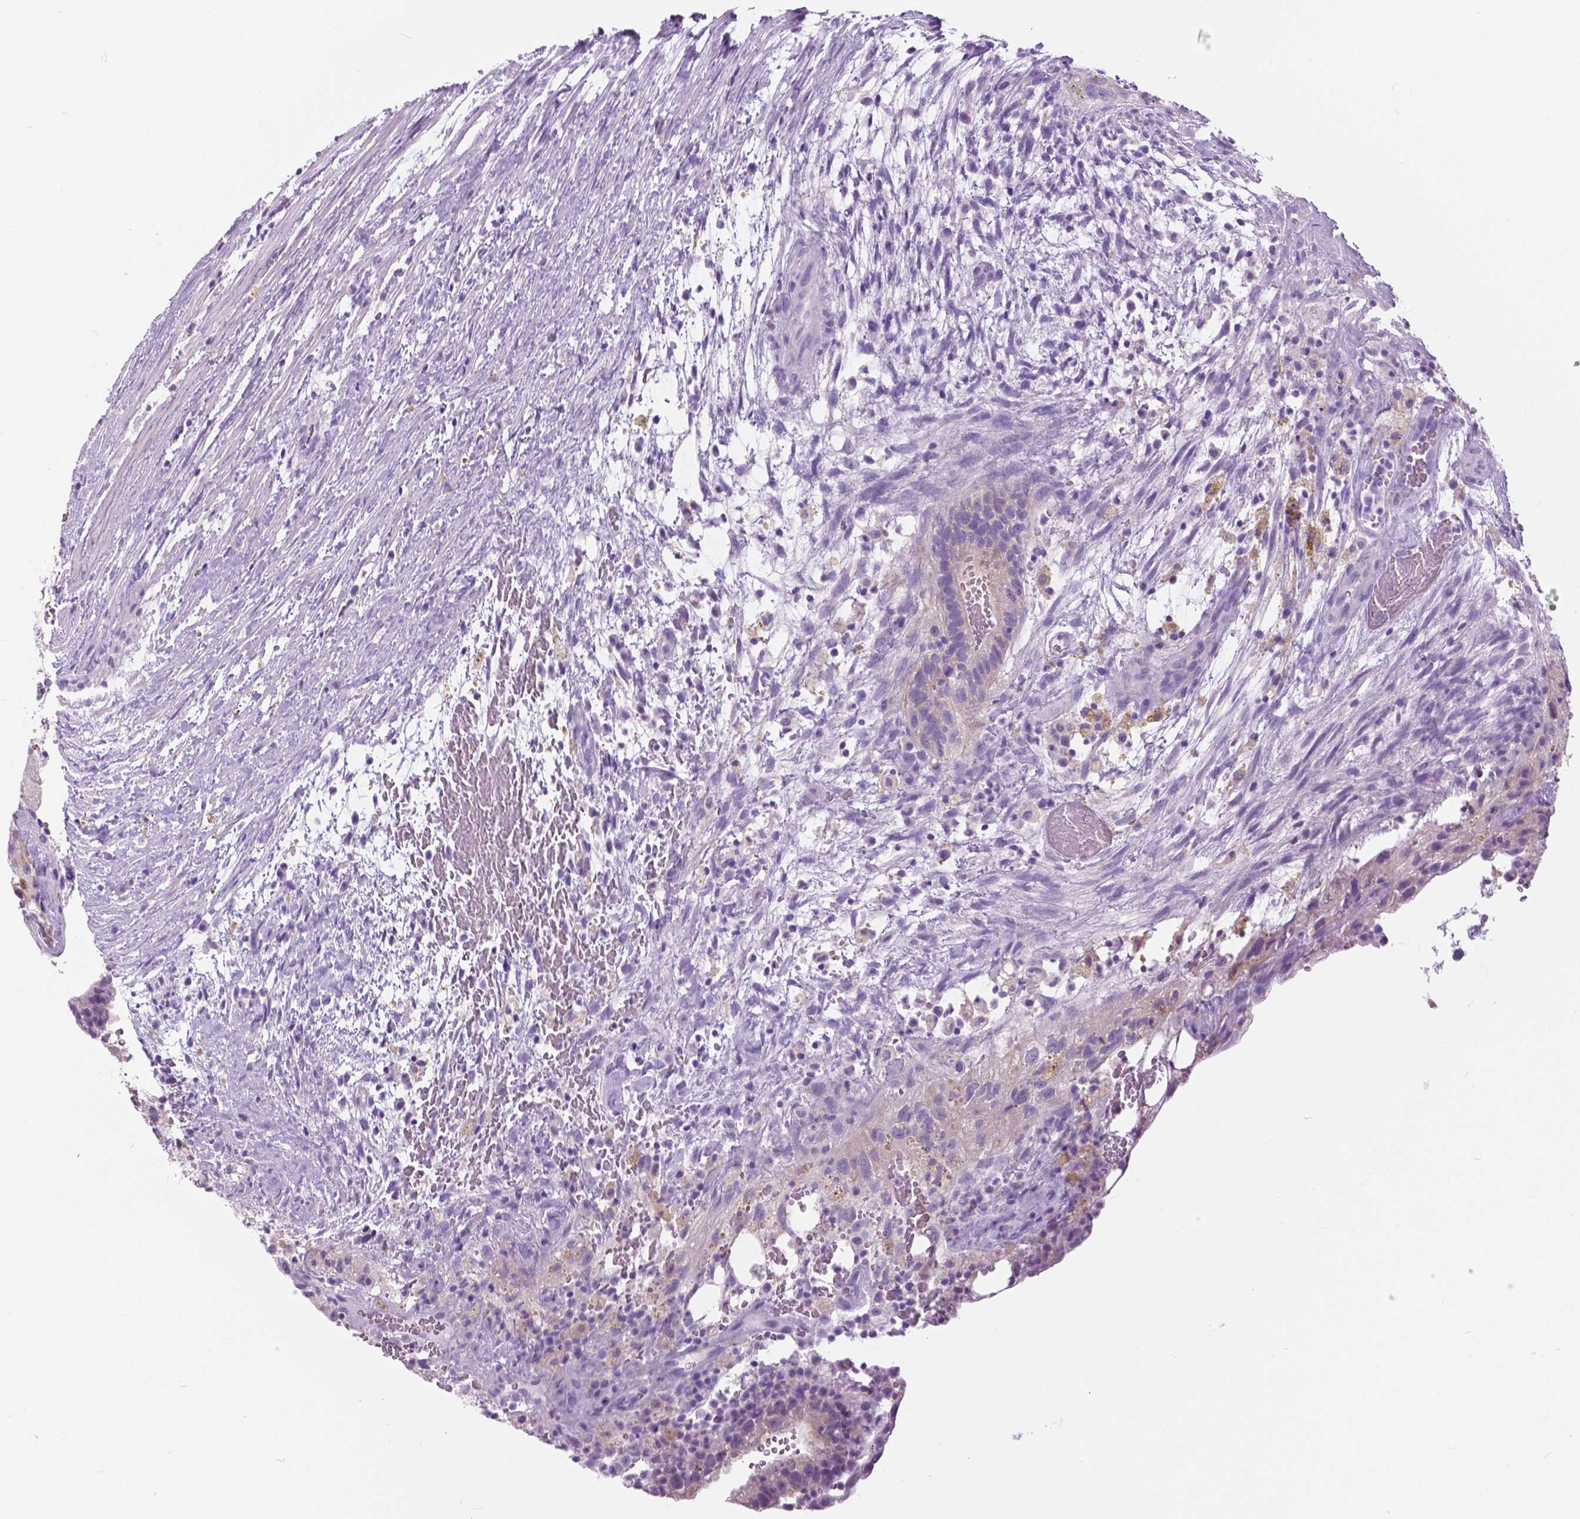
{"staining": {"intensity": "negative", "quantity": "none", "location": "none"}, "tissue": "testis cancer", "cell_type": "Tumor cells", "image_type": "cancer", "snomed": [{"axis": "morphology", "description": "Normal tissue, NOS"}, {"axis": "morphology", "description": "Carcinoma, Embryonal, NOS"}, {"axis": "topography", "description": "Testis"}], "caption": "Immunohistochemistry micrograph of neoplastic tissue: testis embryonal carcinoma stained with DAB reveals no significant protein staining in tumor cells.", "gene": "TP53TG5", "patient": {"sex": "male", "age": 32}}